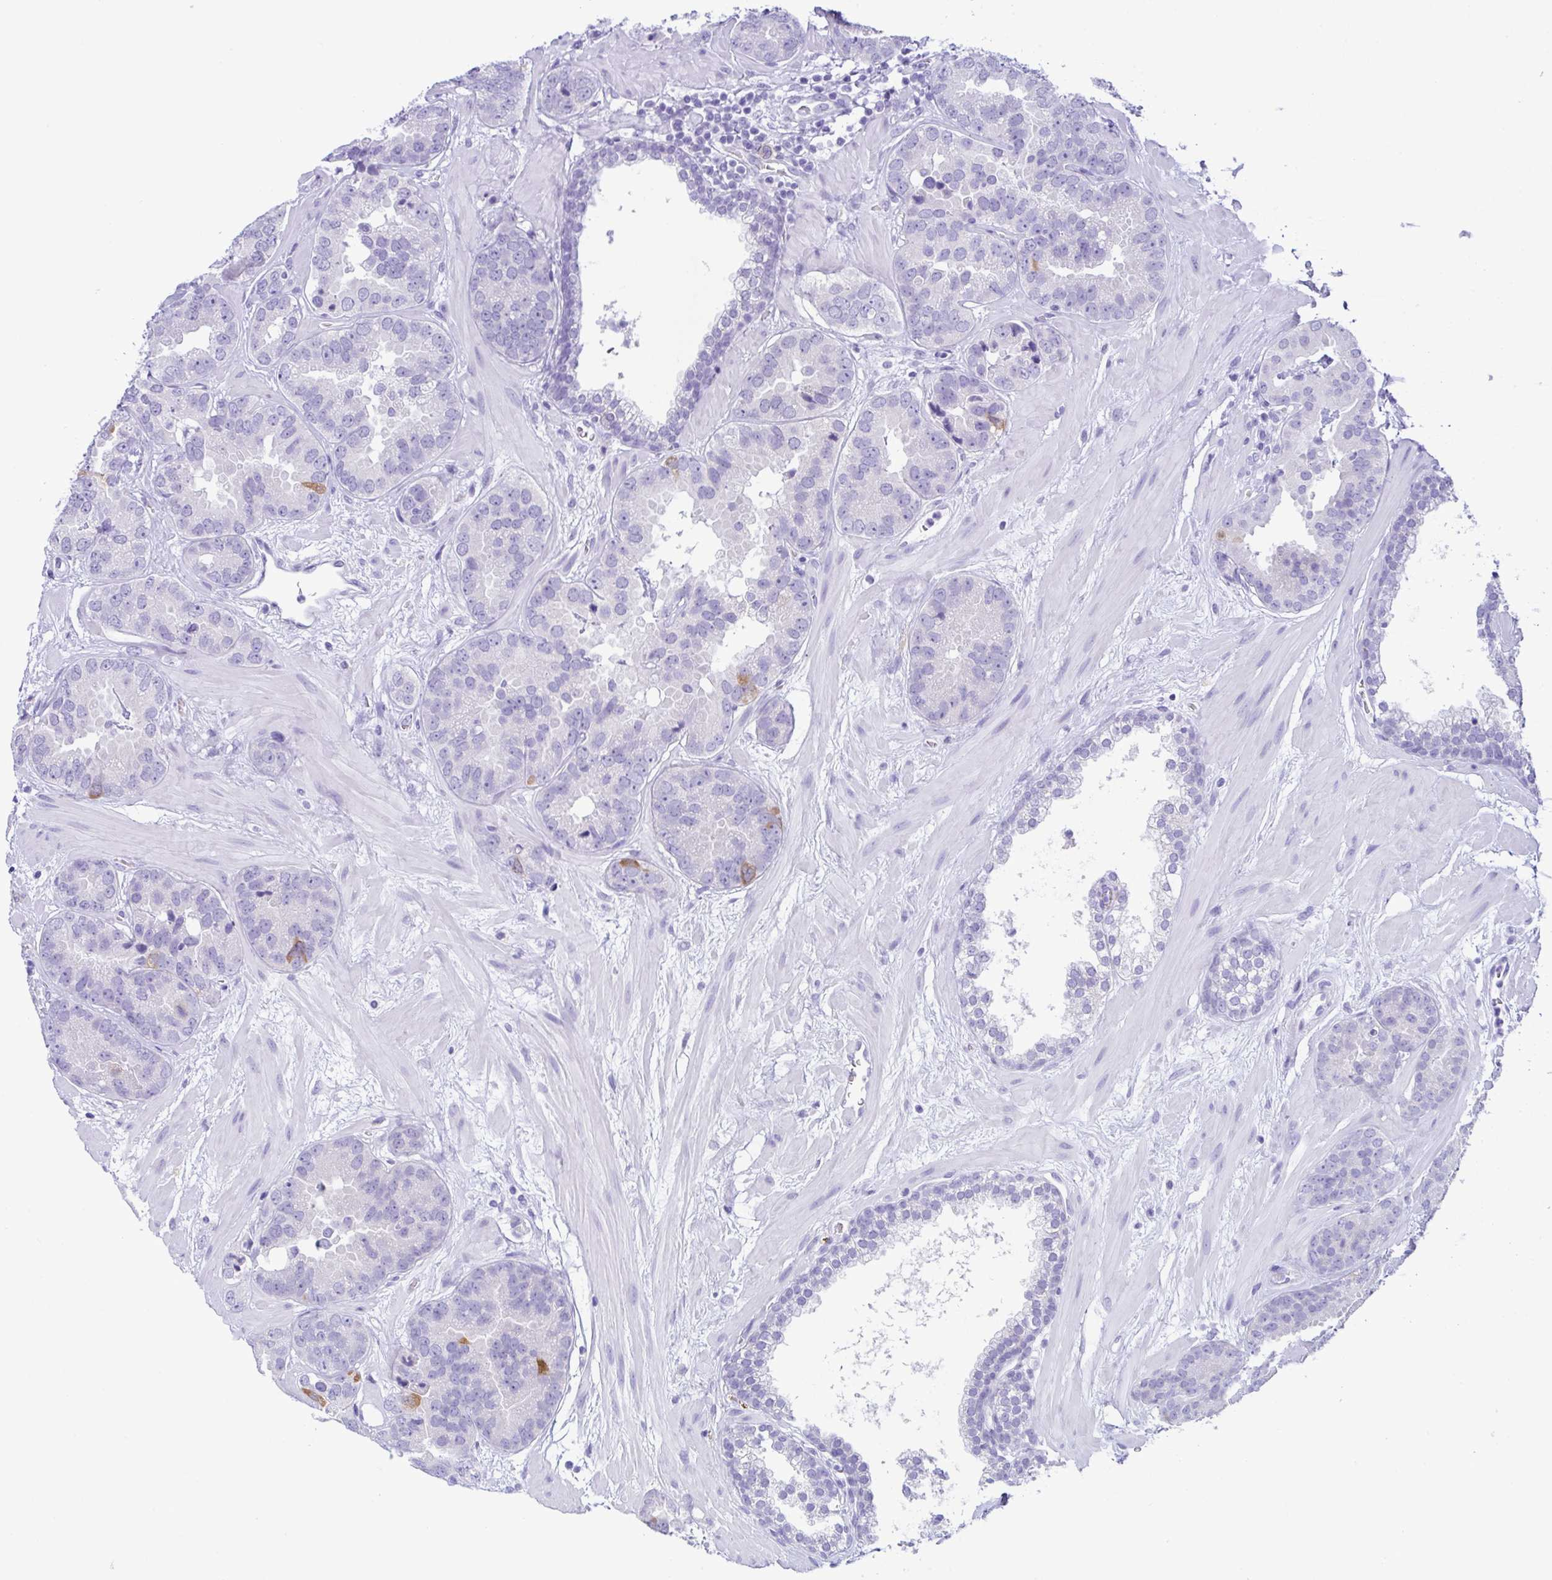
{"staining": {"intensity": "negative", "quantity": "none", "location": "none"}, "tissue": "prostate cancer", "cell_type": "Tumor cells", "image_type": "cancer", "snomed": [{"axis": "morphology", "description": "Adenocarcinoma, Low grade"}, {"axis": "topography", "description": "Prostate"}], "caption": "An image of human prostate cancer is negative for staining in tumor cells.", "gene": "RRM2", "patient": {"sex": "male", "age": 62}}